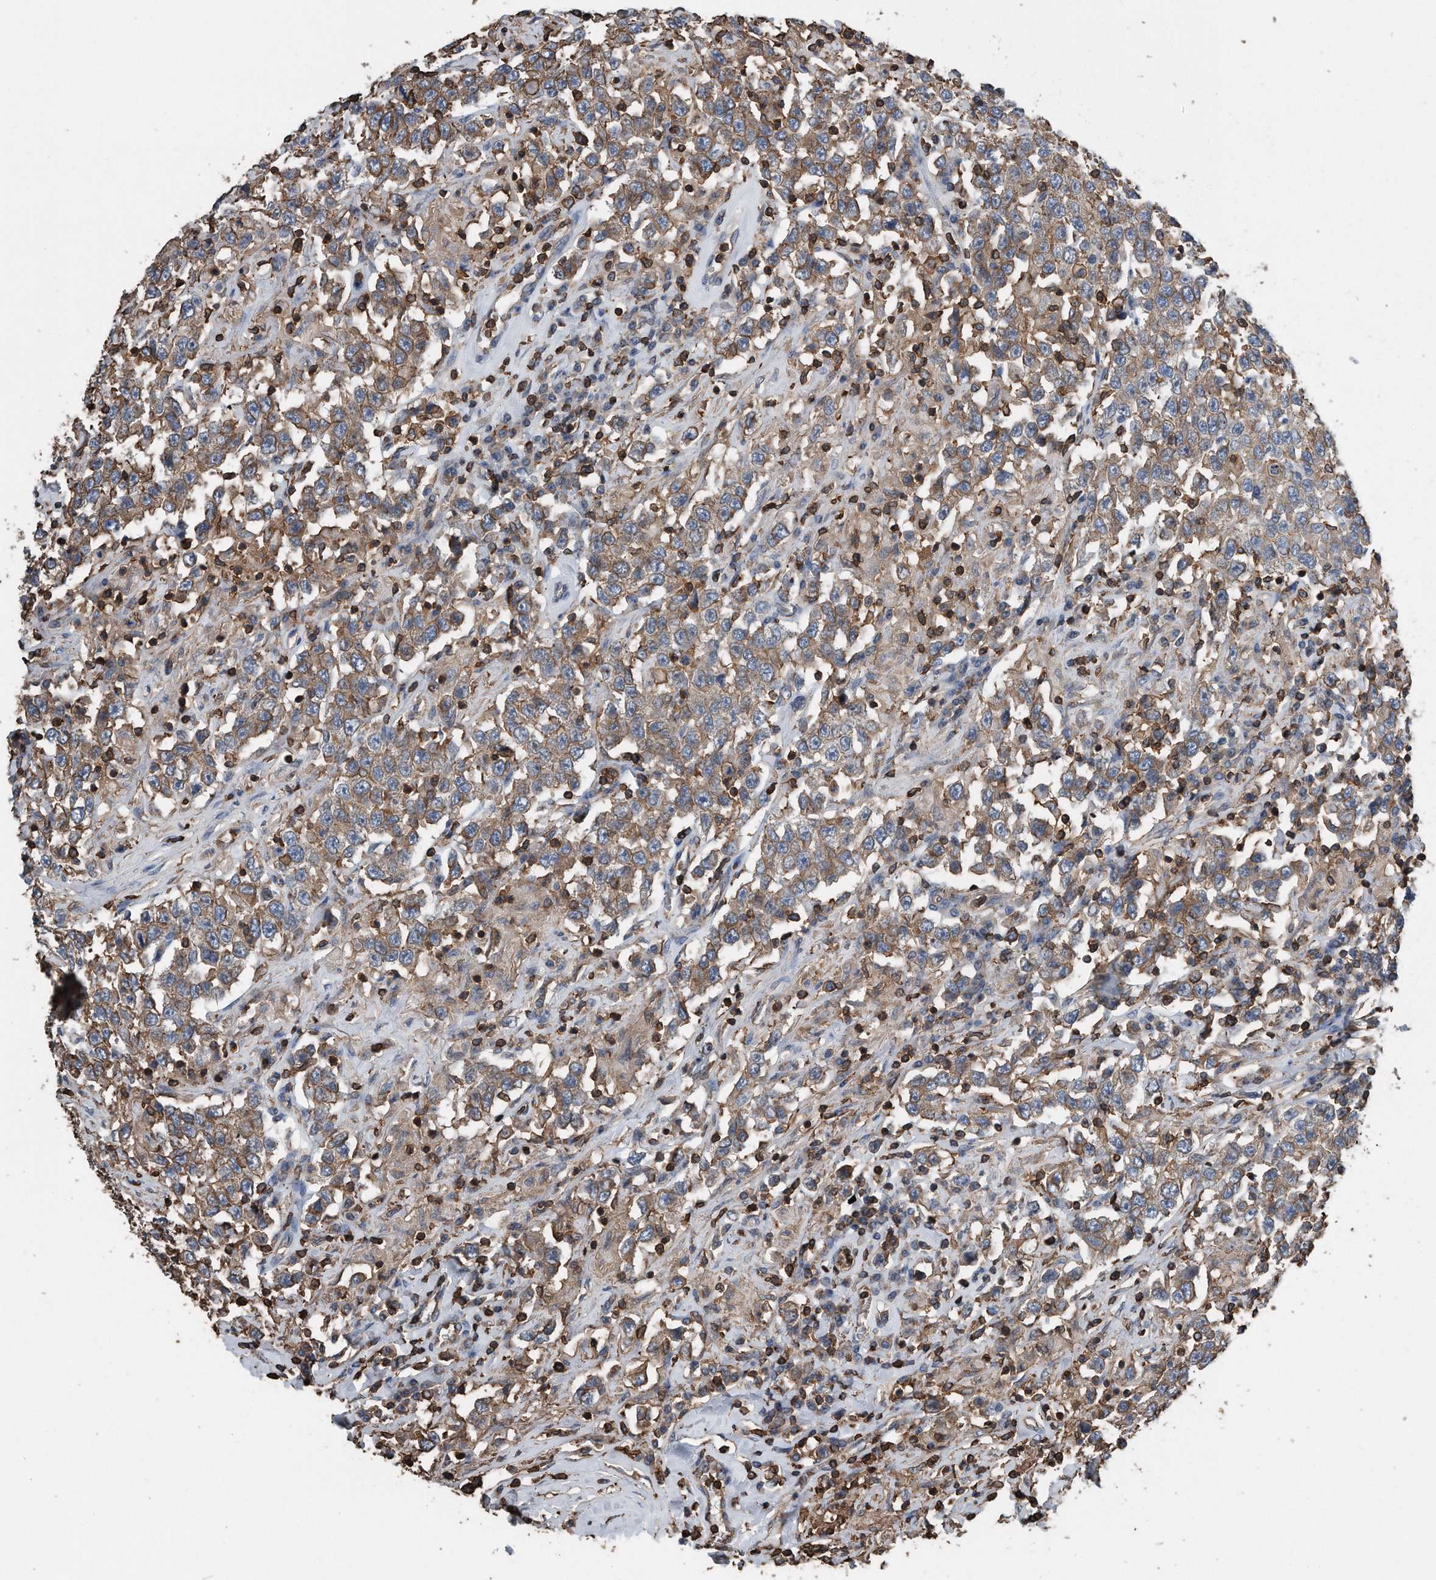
{"staining": {"intensity": "moderate", "quantity": ">75%", "location": "cytoplasmic/membranous"}, "tissue": "testis cancer", "cell_type": "Tumor cells", "image_type": "cancer", "snomed": [{"axis": "morphology", "description": "Seminoma, NOS"}, {"axis": "topography", "description": "Testis"}], "caption": "A photomicrograph of human testis cancer (seminoma) stained for a protein displays moderate cytoplasmic/membranous brown staining in tumor cells.", "gene": "RSPO3", "patient": {"sex": "male", "age": 41}}